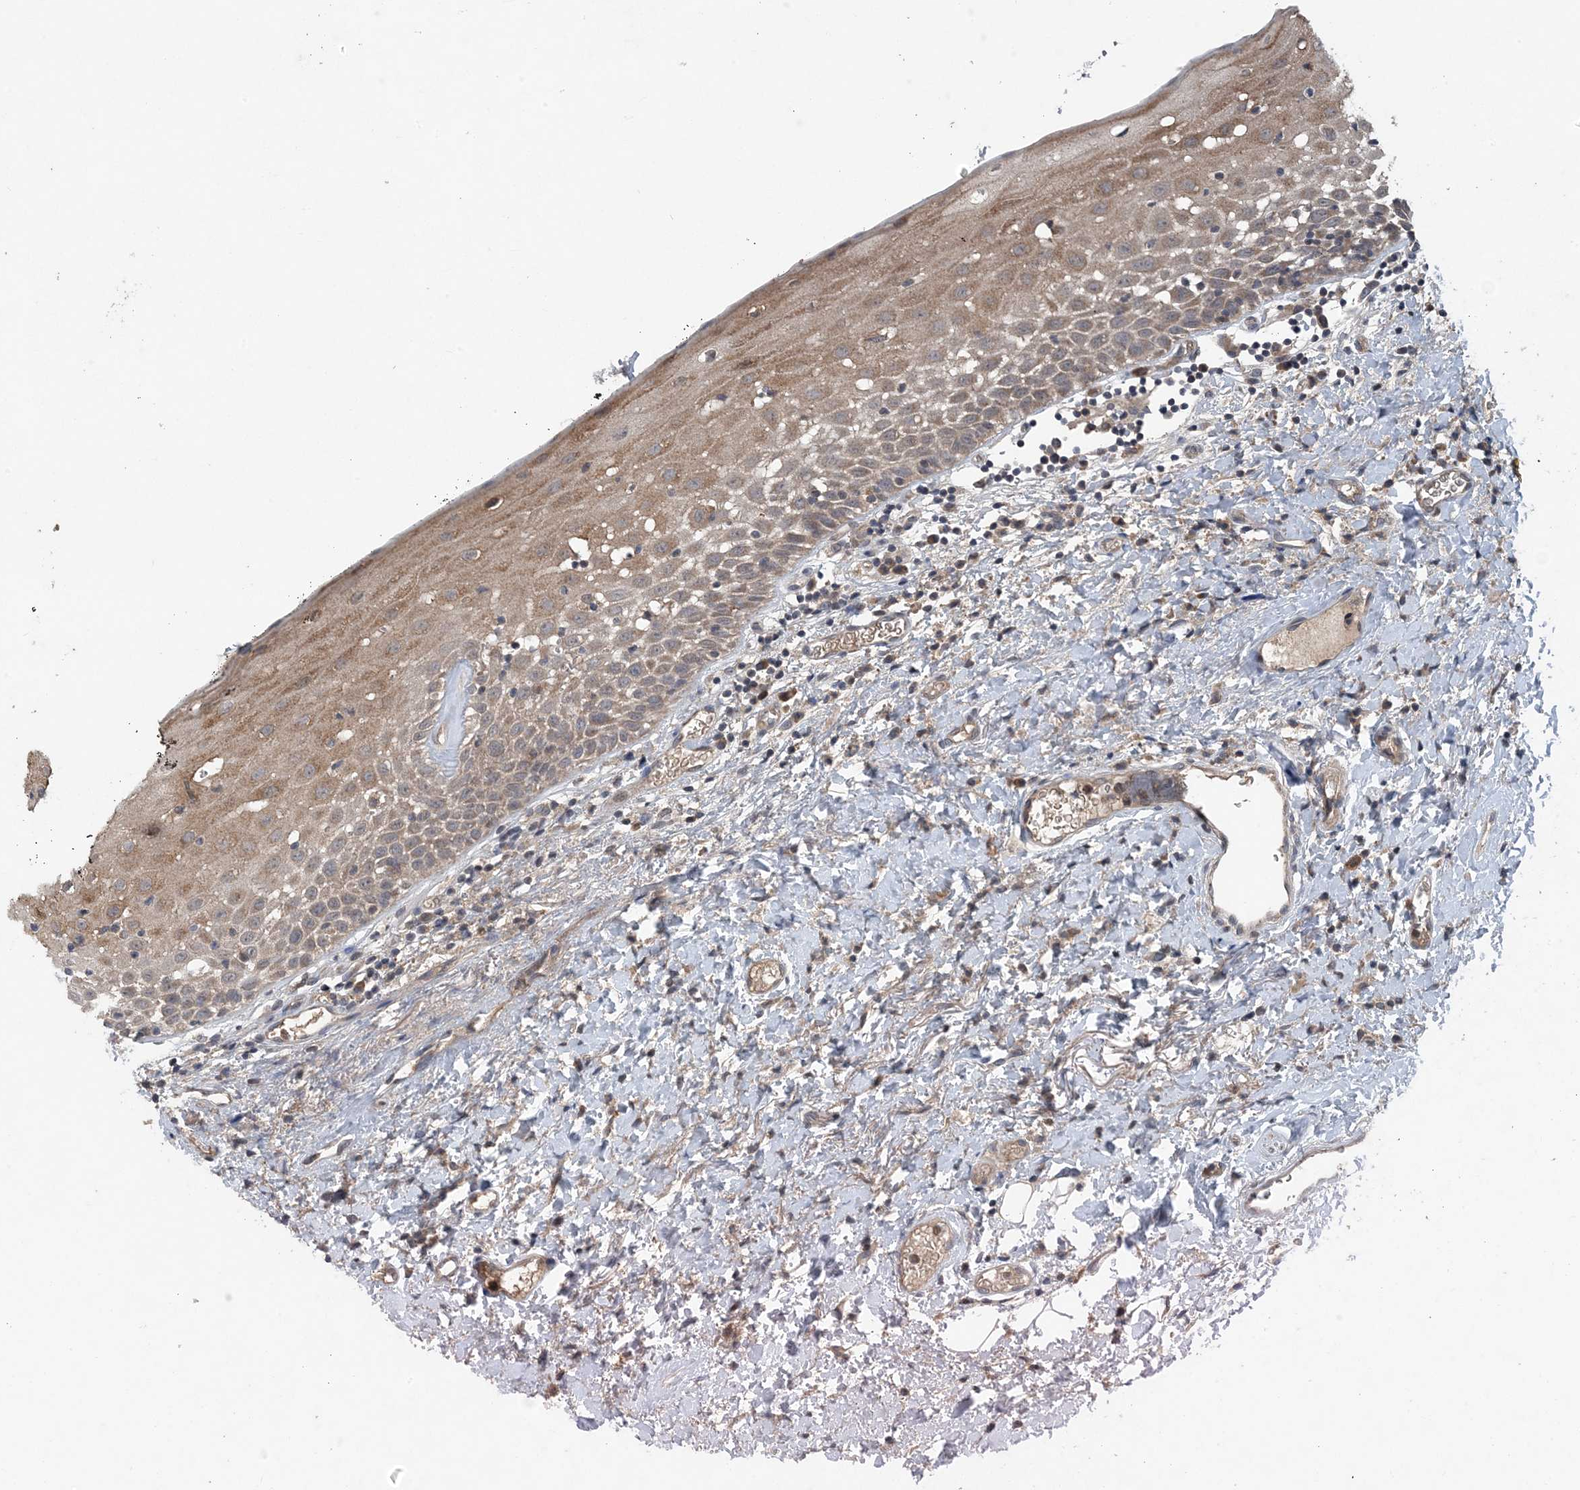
{"staining": {"intensity": "weak", "quantity": ">75%", "location": "cytoplasmic/membranous"}, "tissue": "oral mucosa", "cell_type": "Squamous epithelial cells", "image_type": "normal", "snomed": [{"axis": "morphology", "description": "Normal tissue, NOS"}, {"axis": "topography", "description": "Oral tissue"}], "caption": "About >75% of squamous epithelial cells in normal oral mucosa display weak cytoplasmic/membranous protein expression as visualized by brown immunohistochemical staining.", "gene": "MYO9B", "patient": {"sex": "male", "age": 74}}